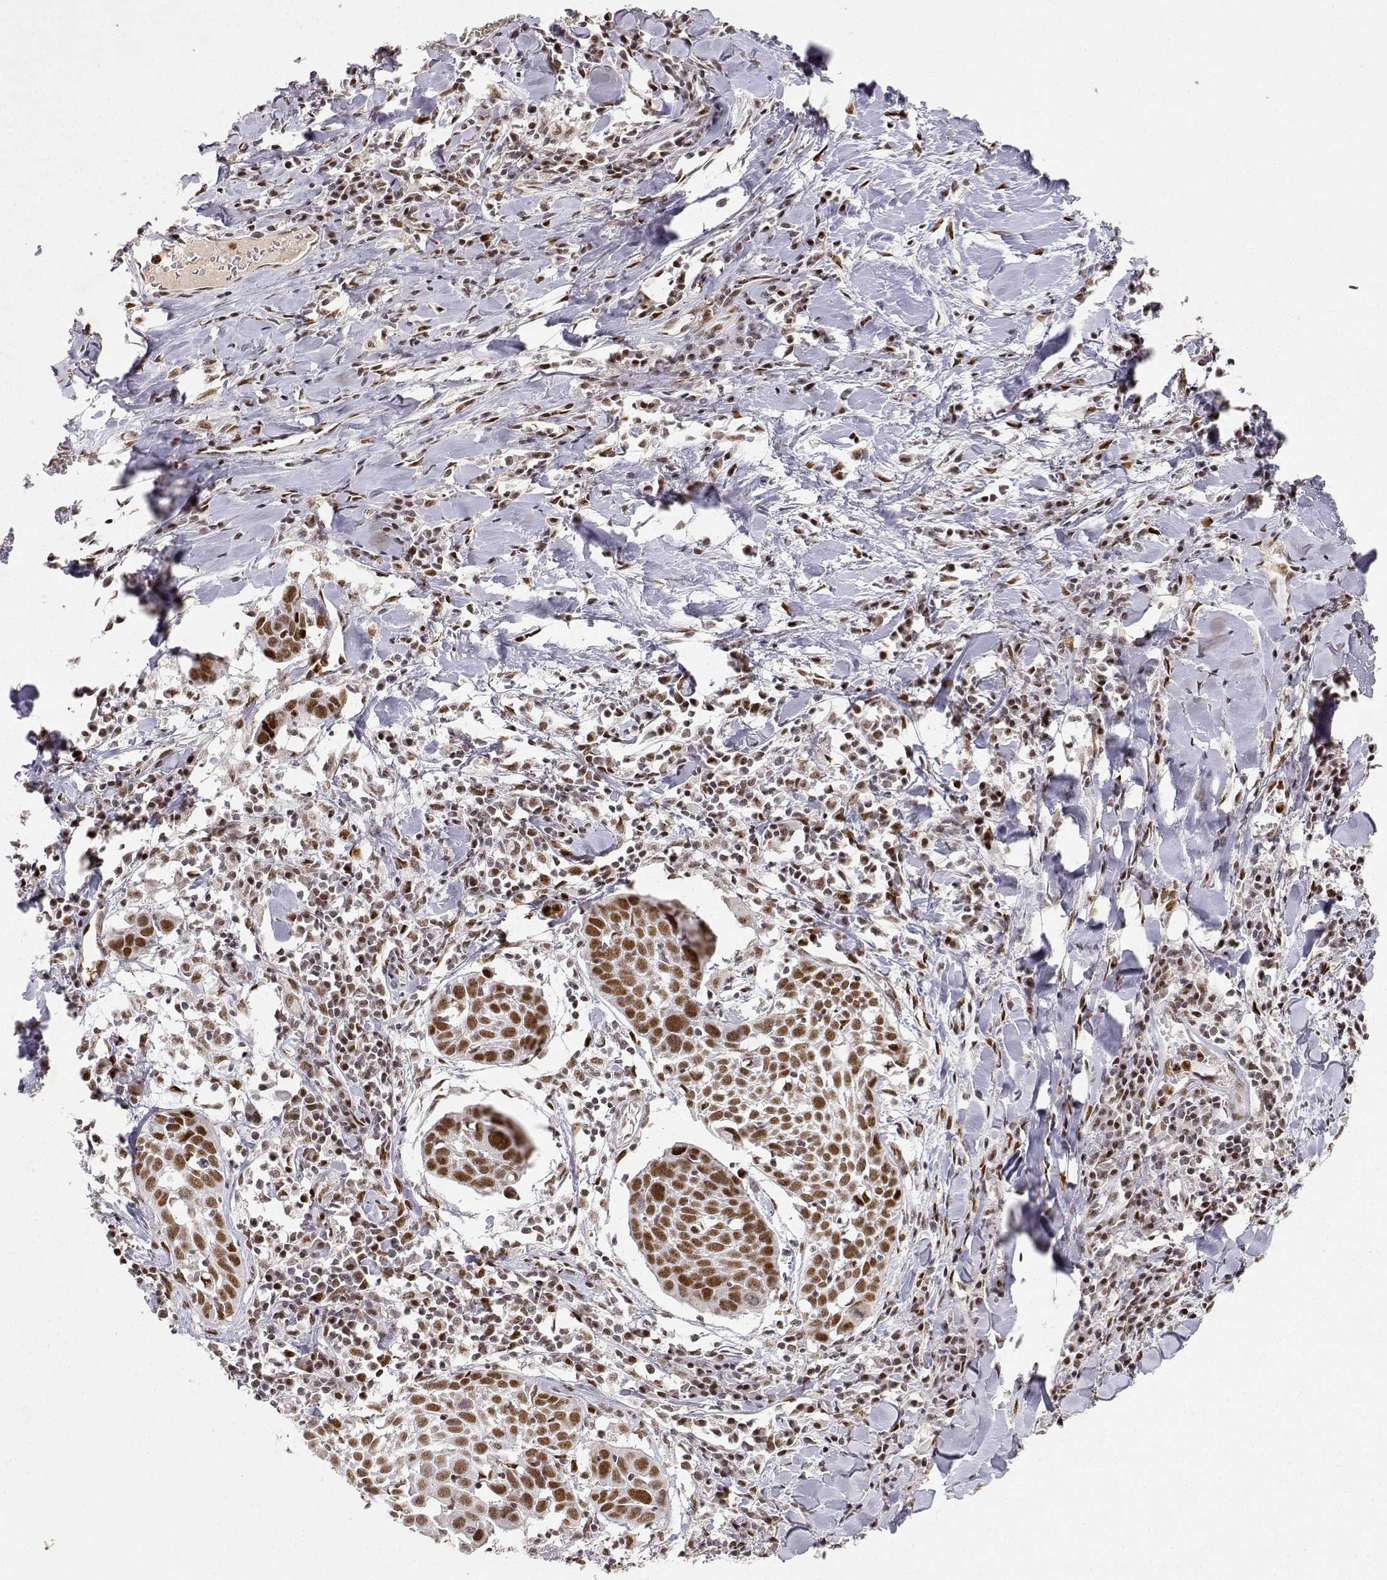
{"staining": {"intensity": "moderate", "quantity": ">75%", "location": "nuclear"}, "tissue": "lung cancer", "cell_type": "Tumor cells", "image_type": "cancer", "snomed": [{"axis": "morphology", "description": "Squamous cell carcinoma, NOS"}, {"axis": "topography", "description": "Lung"}], "caption": "Lung squamous cell carcinoma tissue displays moderate nuclear positivity in about >75% of tumor cells", "gene": "RSF1", "patient": {"sex": "male", "age": 57}}